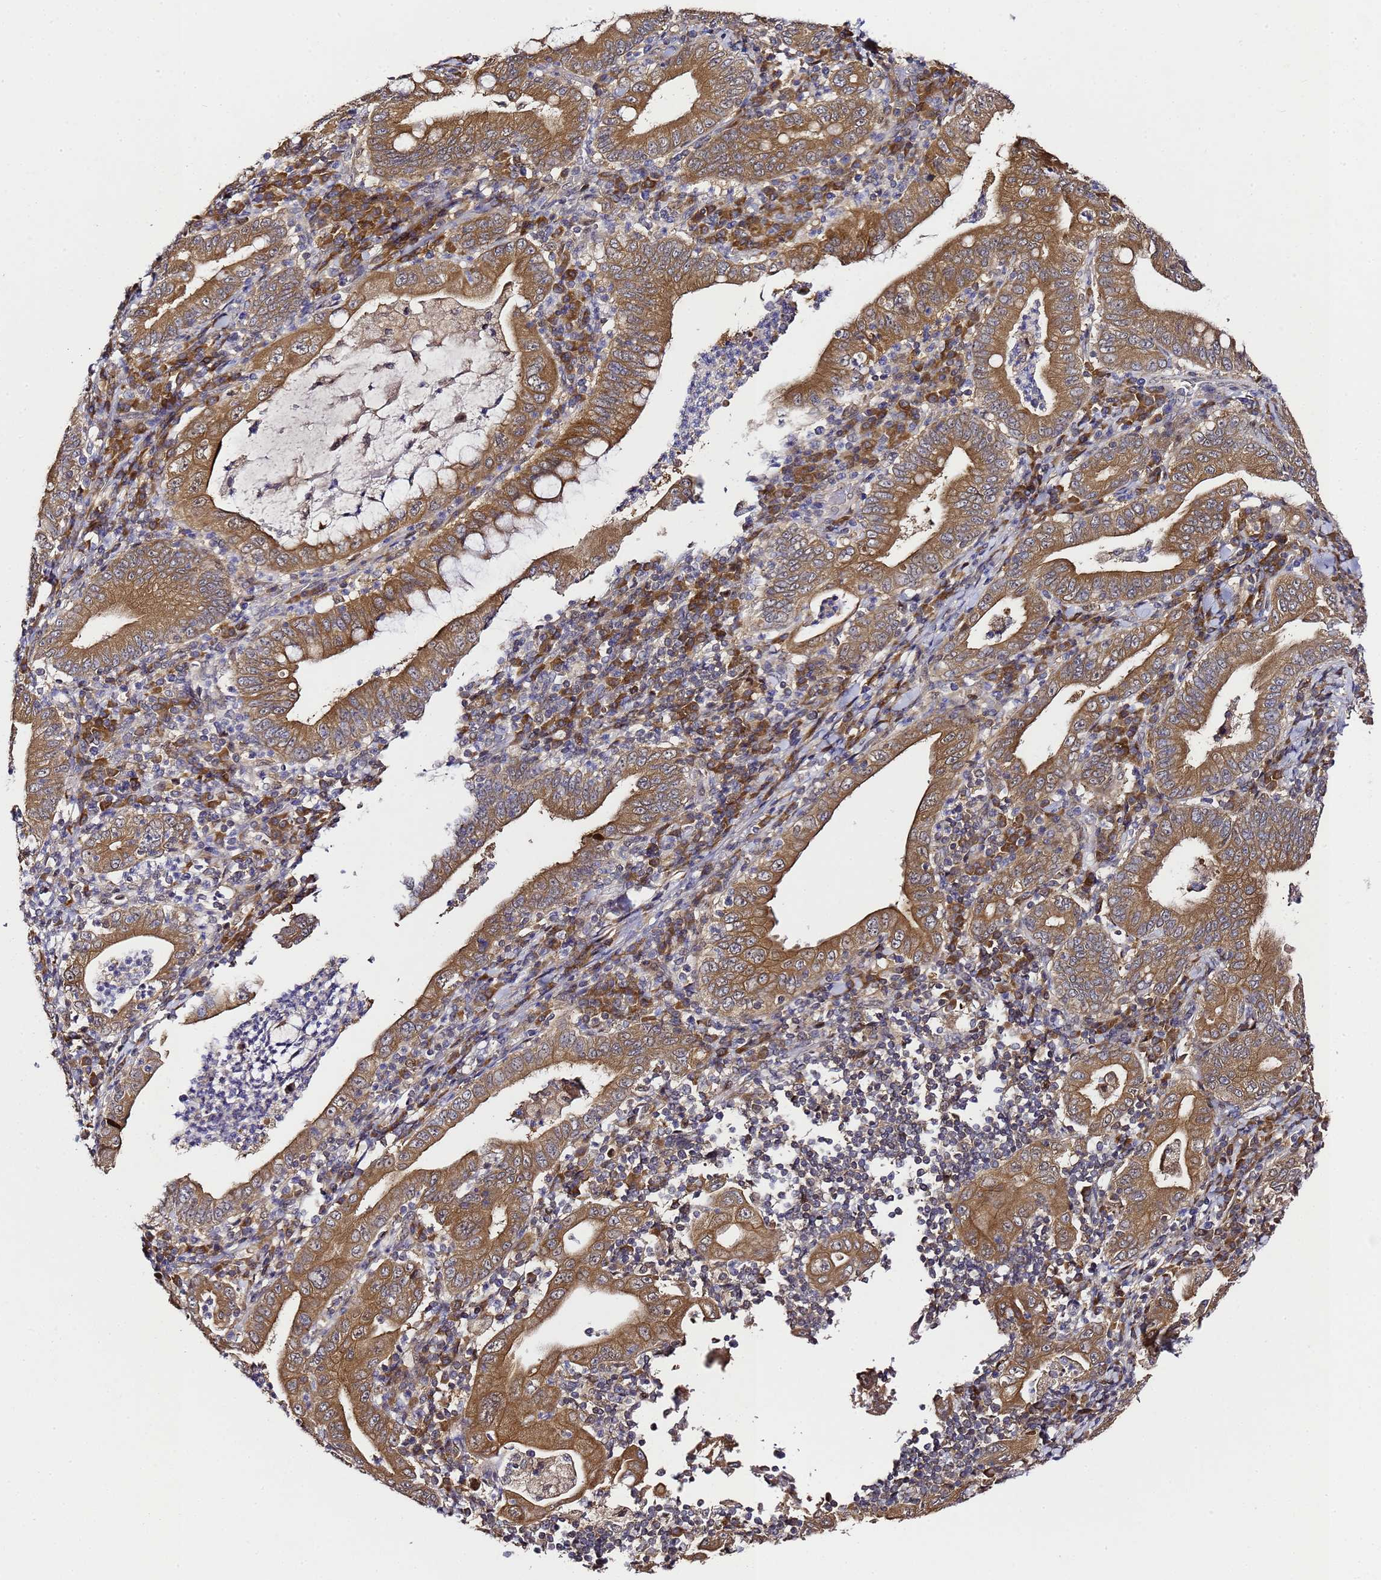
{"staining": {"intensity": "moderate", "quantity": ">75%", "location": "cytoplasmic/membranous"}, "tissue": "stomach cancer", "cell_type": "Tumor cells", "image_type": "cancer", "snomed": [{"axis": "morphology", "description": "Normal tissue, NOS"}, {"axis": "morphology", "description": "Adenocarcinoma, NOS"}, {"axis": "topography", "description": "Esophagus"}, {"axis": "topography", "description": "Stomach, upper"}, {"axis": "topography", "description": "Peripheral nerve tissue"}], "caption": "Human stomach adenocarcinoma stained for a protein (brown) shows moderate cytoplasmic/membranous positive staining in approximately >75% of tumor cells.", "gene": "ALG3", "patient": {"sex": "male", "age": 62}}